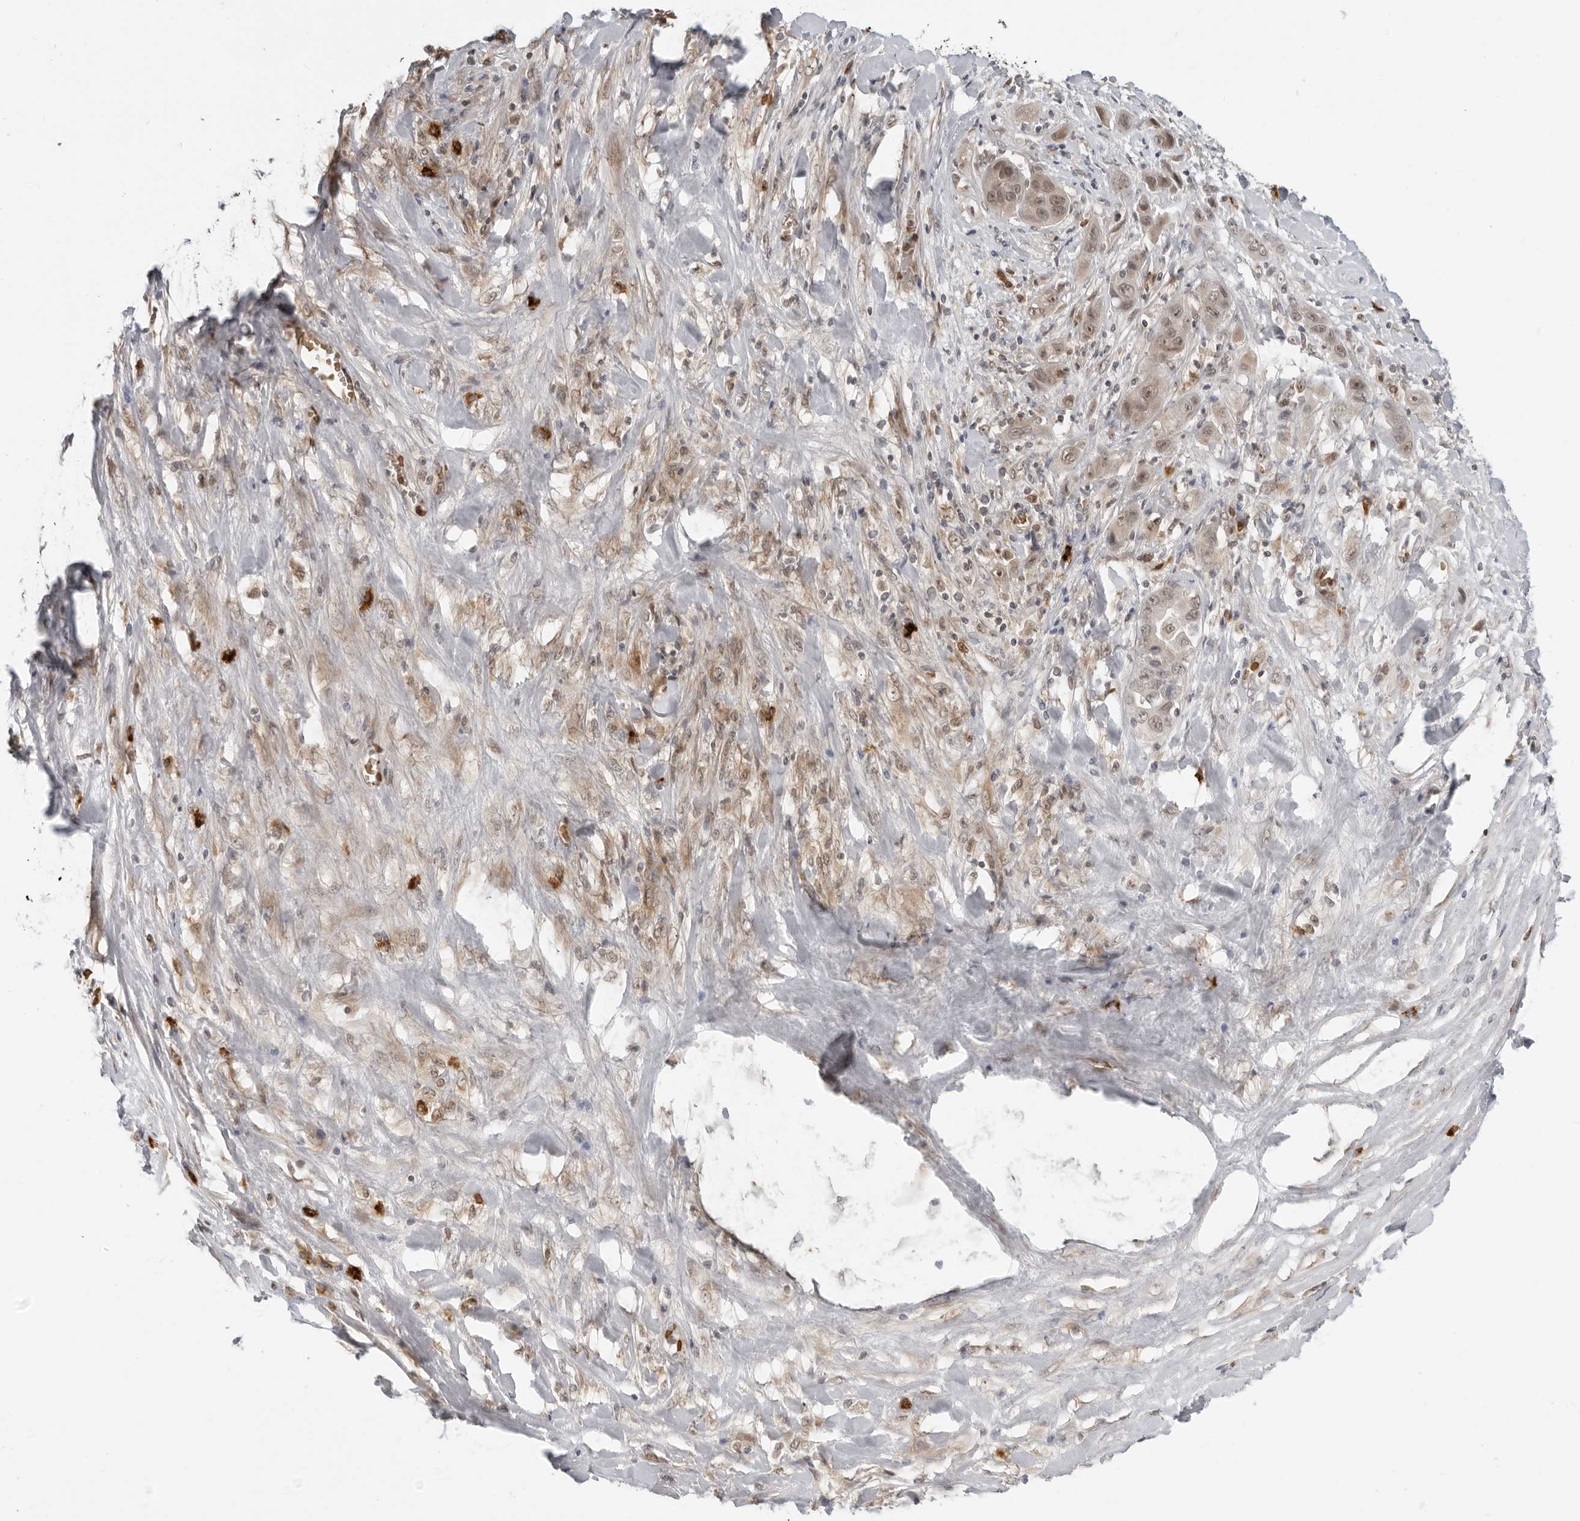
{"staining": {"intensity": "weak", "quantity": ">75%", "location": "cytoplasmic/membranous,nuclear"}, "tissue": "liver cancer", "cell_type": "Tumor cells", "image_type": "cancer", "snomed": [{"axis": "morphology", "description": "Cholangiocarcinoma"}, {"axis": "topography", "description": "Liver"}], "caption": "This is a micrograph of immunohistochemistry (IHC) staining of liver cancer, which shows weak expression in the cytoplasmic/membranous and nuclear of tumor cells.", "gene": "SUGCT", "patient": {"sex": "female", "age": 52}}